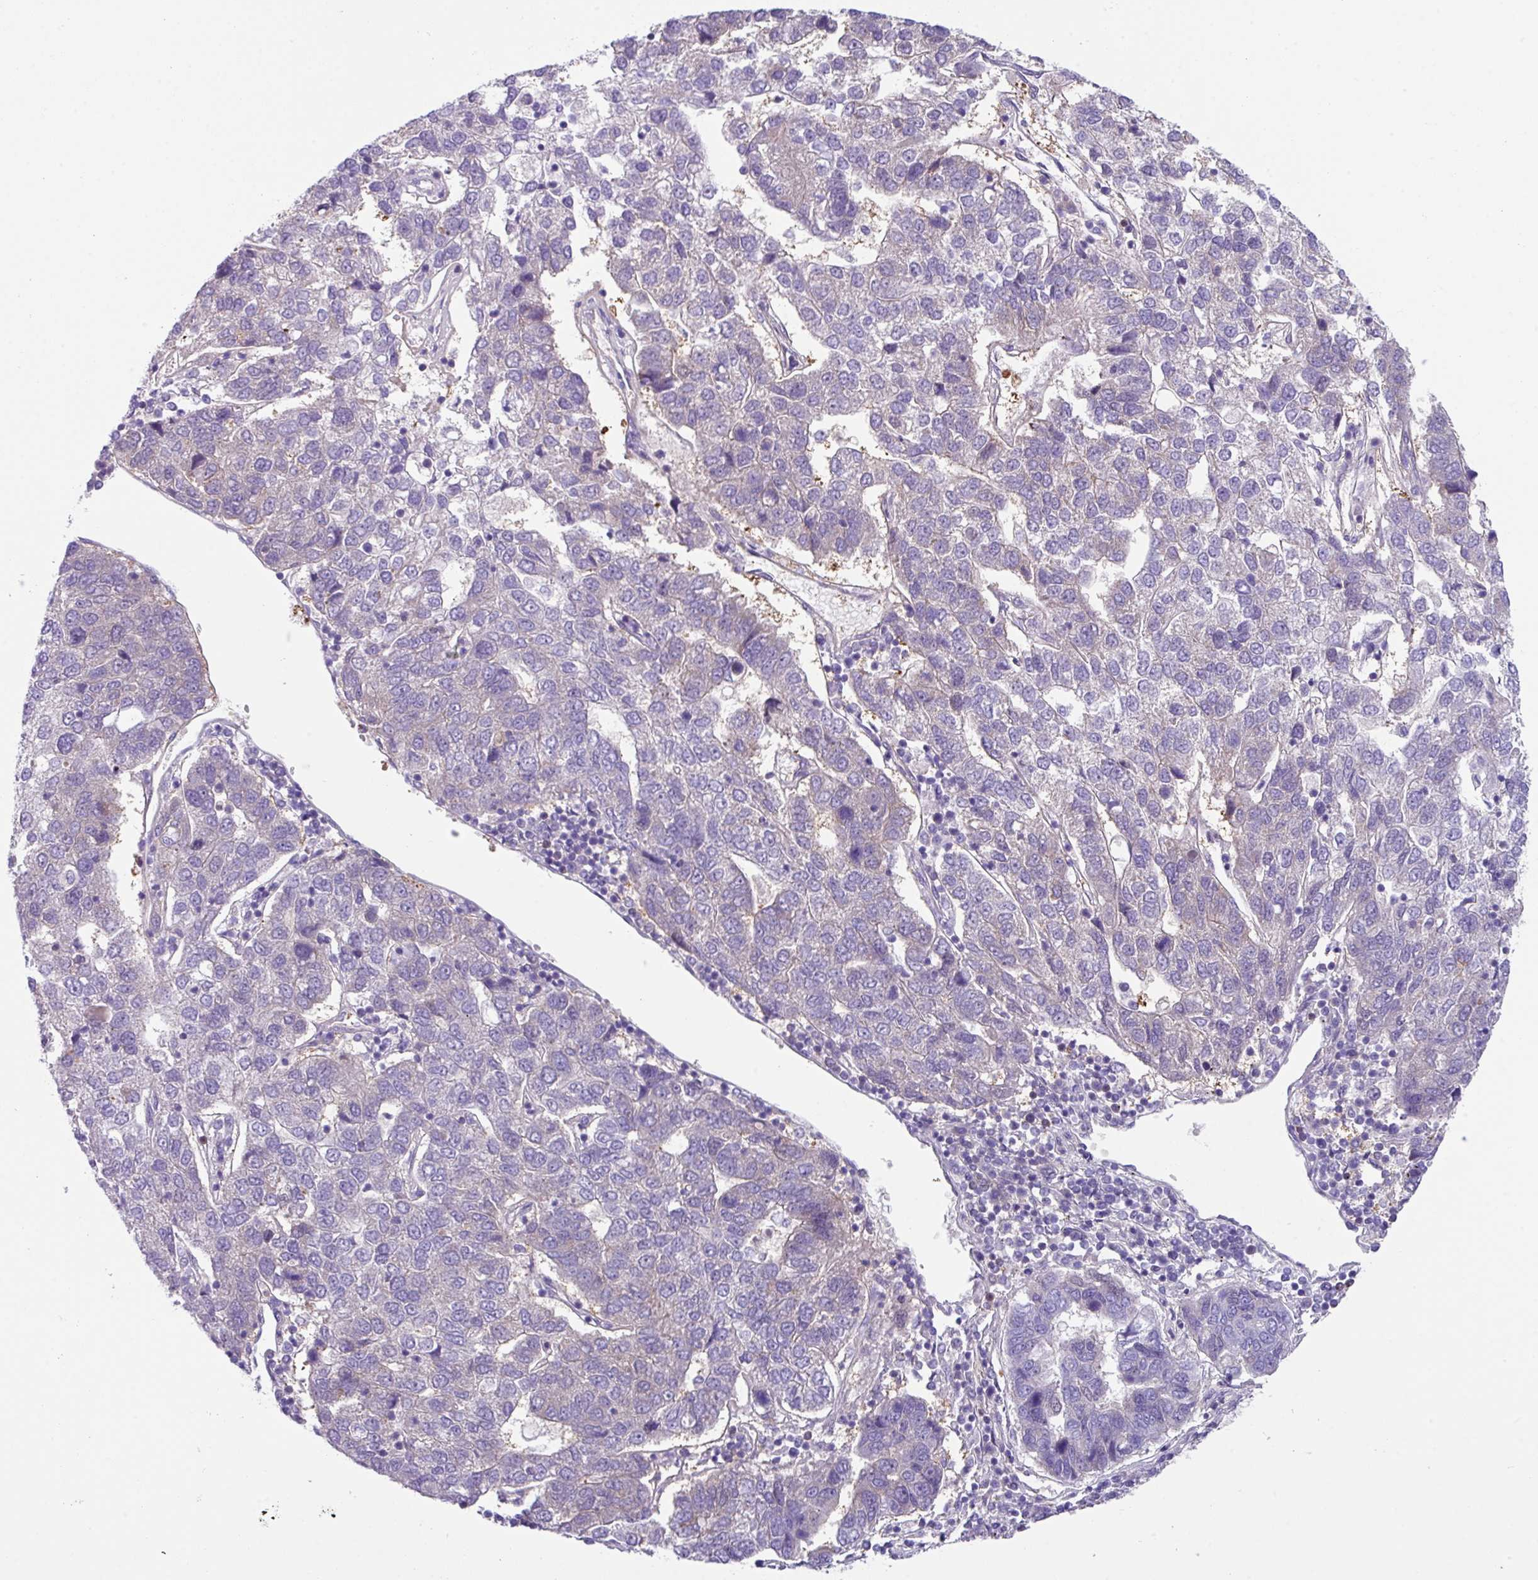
{"staining": {"intensity": "negative", "quantity": "none", "location": "none"}, "tissue": "pancreatic cancer", "cell_type": "Tumor cells", "image_type": "cancer", "snomed": [{"axis": "morphology", "description": "Adenocarcinoma, NOS"}, {"axis": "topography", "description": "Pancreas"}], "caption": "DAB (3,3'-diaminobenzidine) immunohistochemical staining of pancreatic cancer (adenocarcinoma) demonstrates no significant staining in tumor cells.", "gene": "DNAL1", "patient": {"sex": "female", "age": 61}}